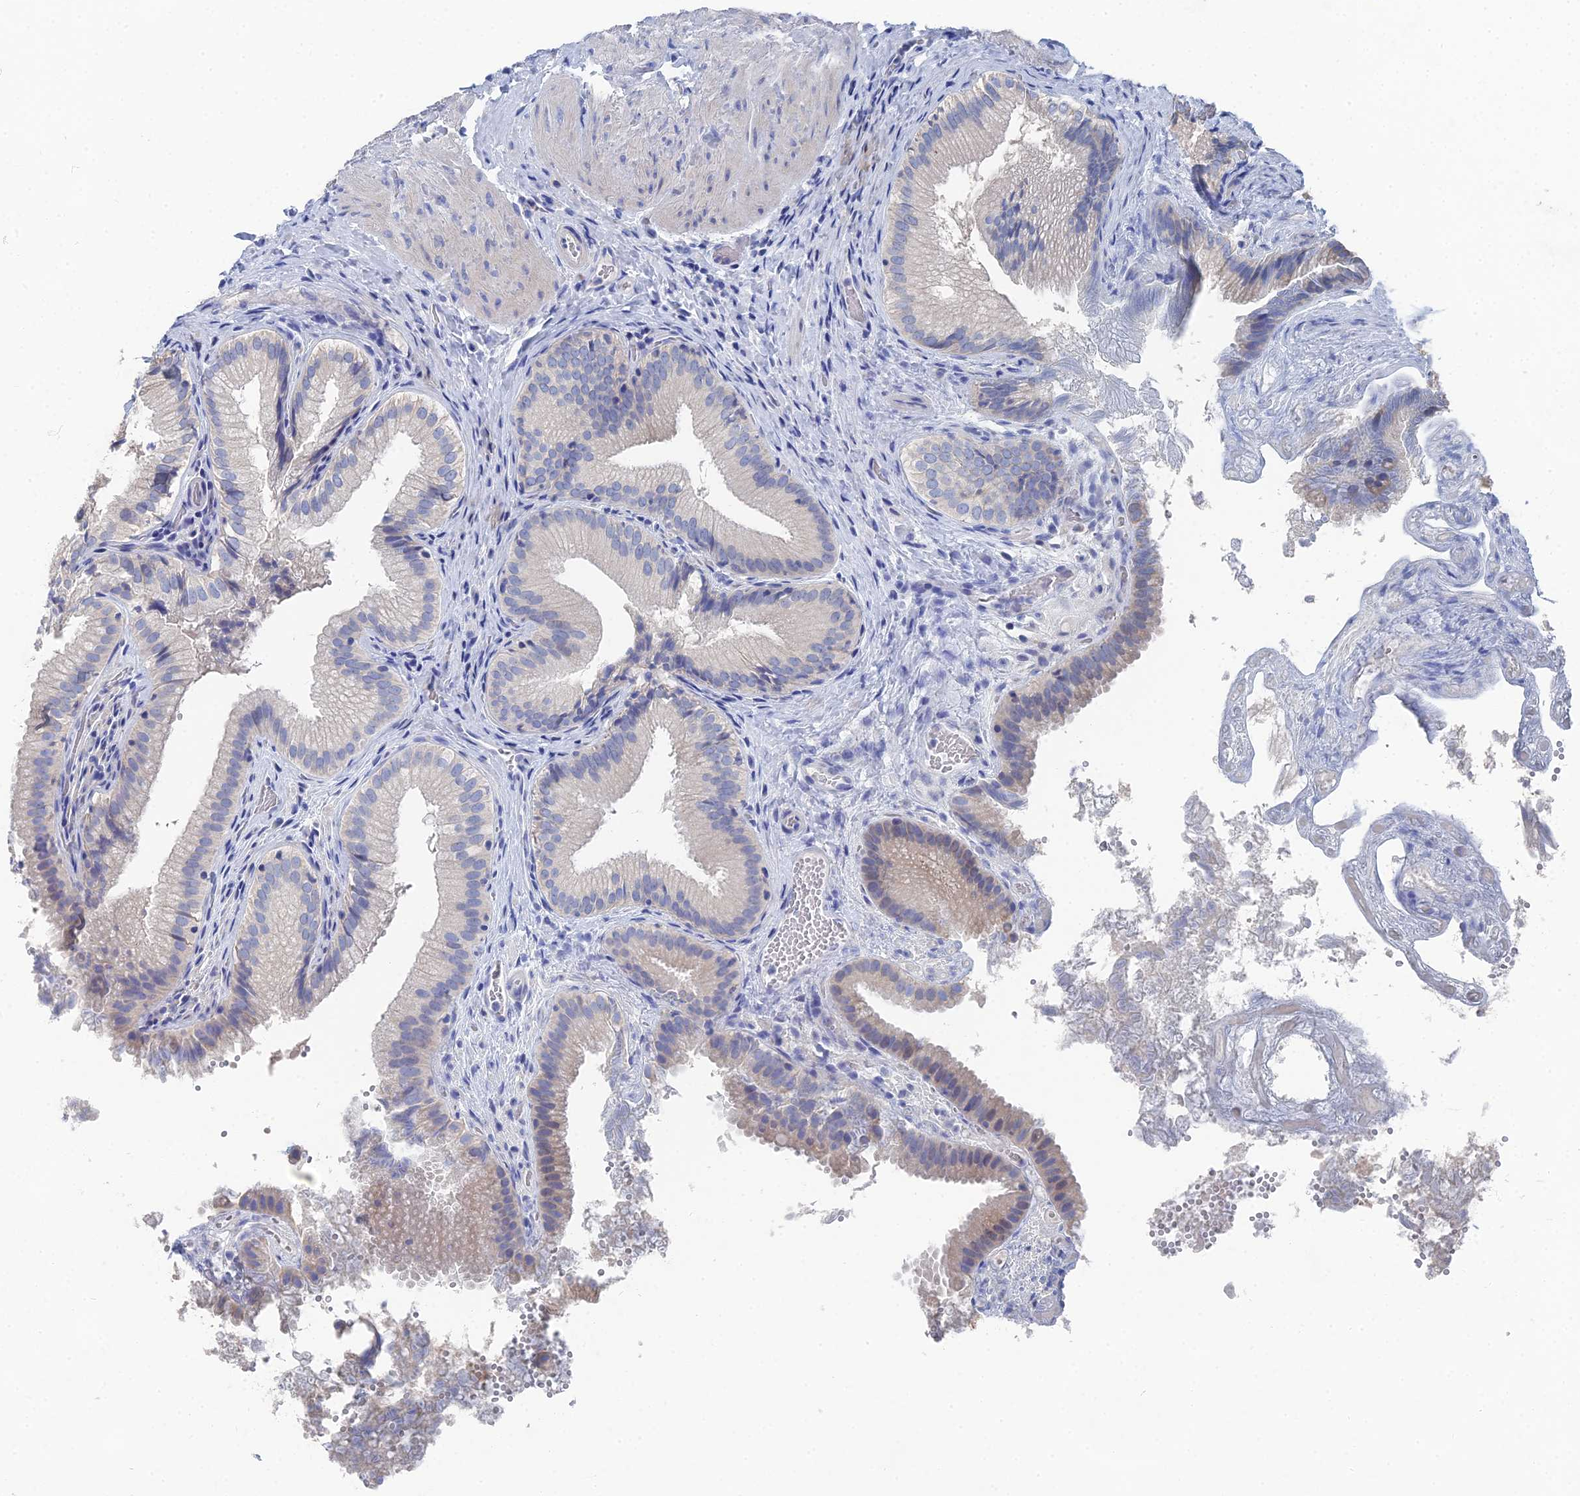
{"staining": {"intensity": "weak", "quantity": "<25%", "location": "cytoplasmic/membranous,nuclear"}, "tissue": "gallbladder", "cell_type": "Glandular cells", "image_type": "normal", "snomed": [{"axis": "morphology", "description": "Normal tissue, NOS"}, {"axis": "topography", "description": "Gallbladder"}], "caption": "Immunohistochemistry of unremarkable gallbladder demonstrates no staining in glandular cells.", "gene": "GFAP", "patient": {"sex": "female", "age": 30}}